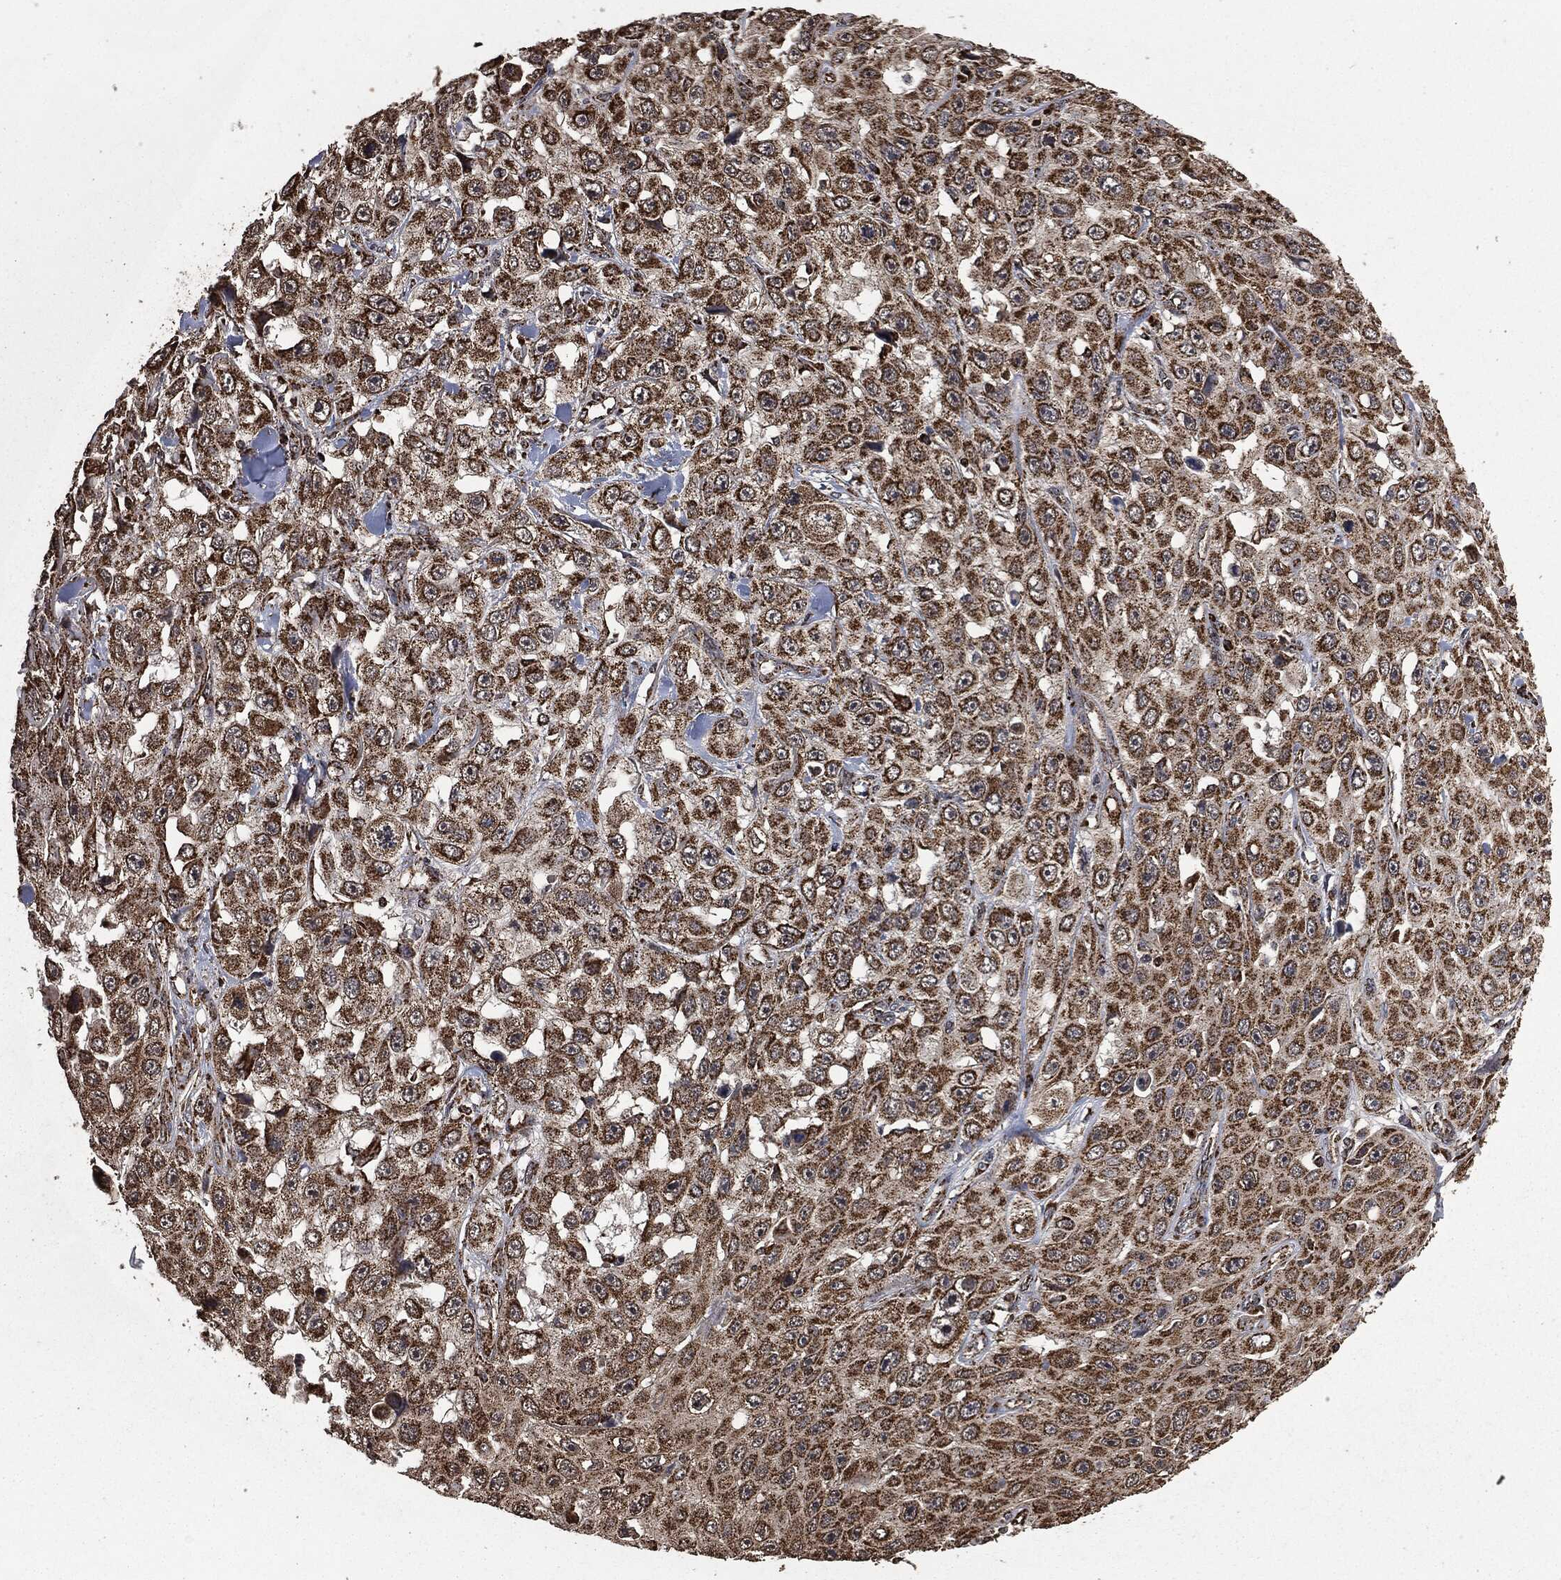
{"staining": {"intensity": "strong", "quantity": ">75%", "location": "cytoplasmic/membranous"}, "tissue": "skin cancer", "cell_type": "Tumor cells", "image_type": "cancer", "snomed": [{"axis": "morphology", "description": "Squamous cell carcinoma, NOS"}, {"axis": "topography", "description": "Skin"}], "caption": "Immunohistochemistry photomicrograph of human skin cancer stained for a protein (brown), which displays high levels of strong cytoplasmic/membranous staining in approximately >75% of tumor cells.", "gene": "LIG3", "patient": {"sex": "male", "age": 82}}